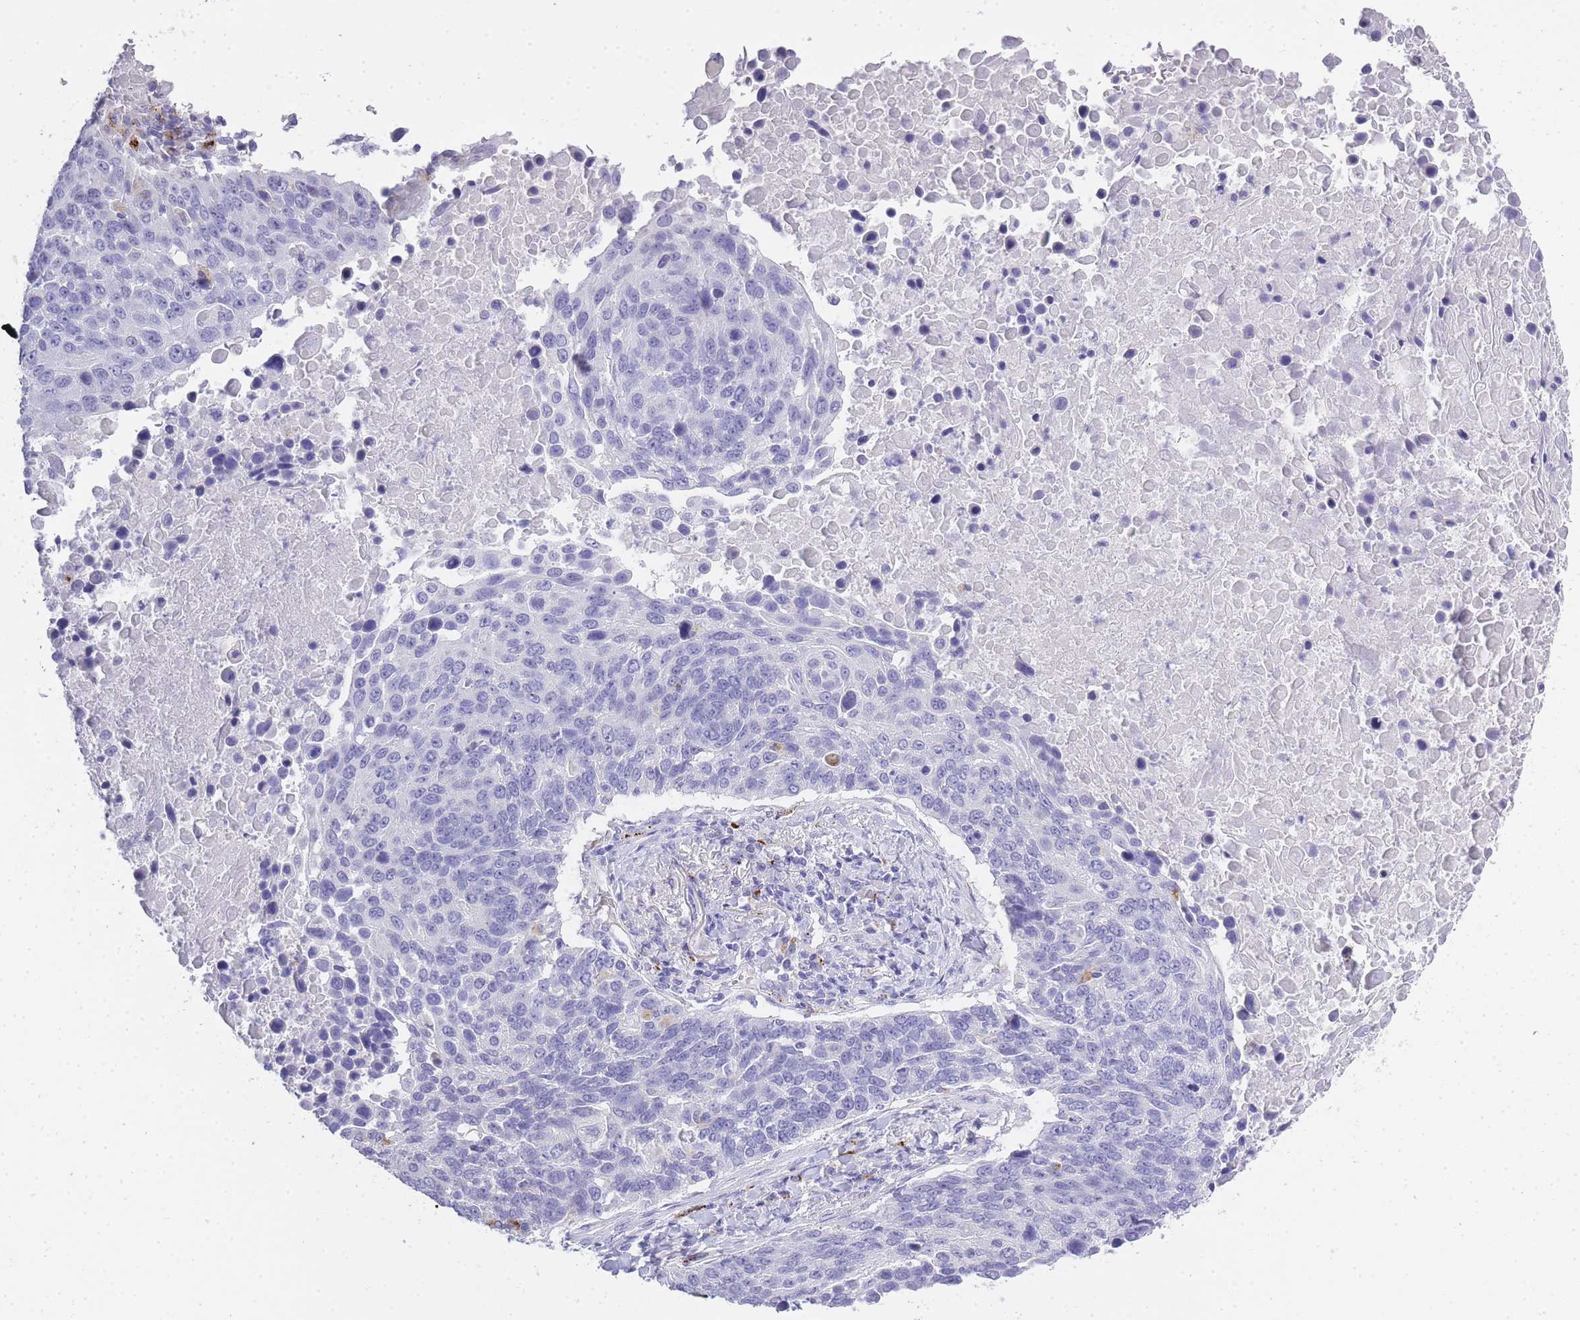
{"staining": {"intensity": "negative", "quantity": "none", "location": "none"}, "tissue": "lung cancer", "cell_type": "Tumor cells", "image_type": "cancer", "snomed": [{"axis": "morphology", "description": "Normal tissue, NOS"}, {"axis": "morphology", "description": "Squamous cell carcinoma, NOS"}, {"axis": "topography", "description": "Lymph node"}, {"axis": "topography", "description": "Lung"}], "caption": "This is an immunohistochemistry micrograph of lung cancer. There is no expression in tumor cells.", "gene": "RHO", "patient": {"sex": "male", "age": 66}}